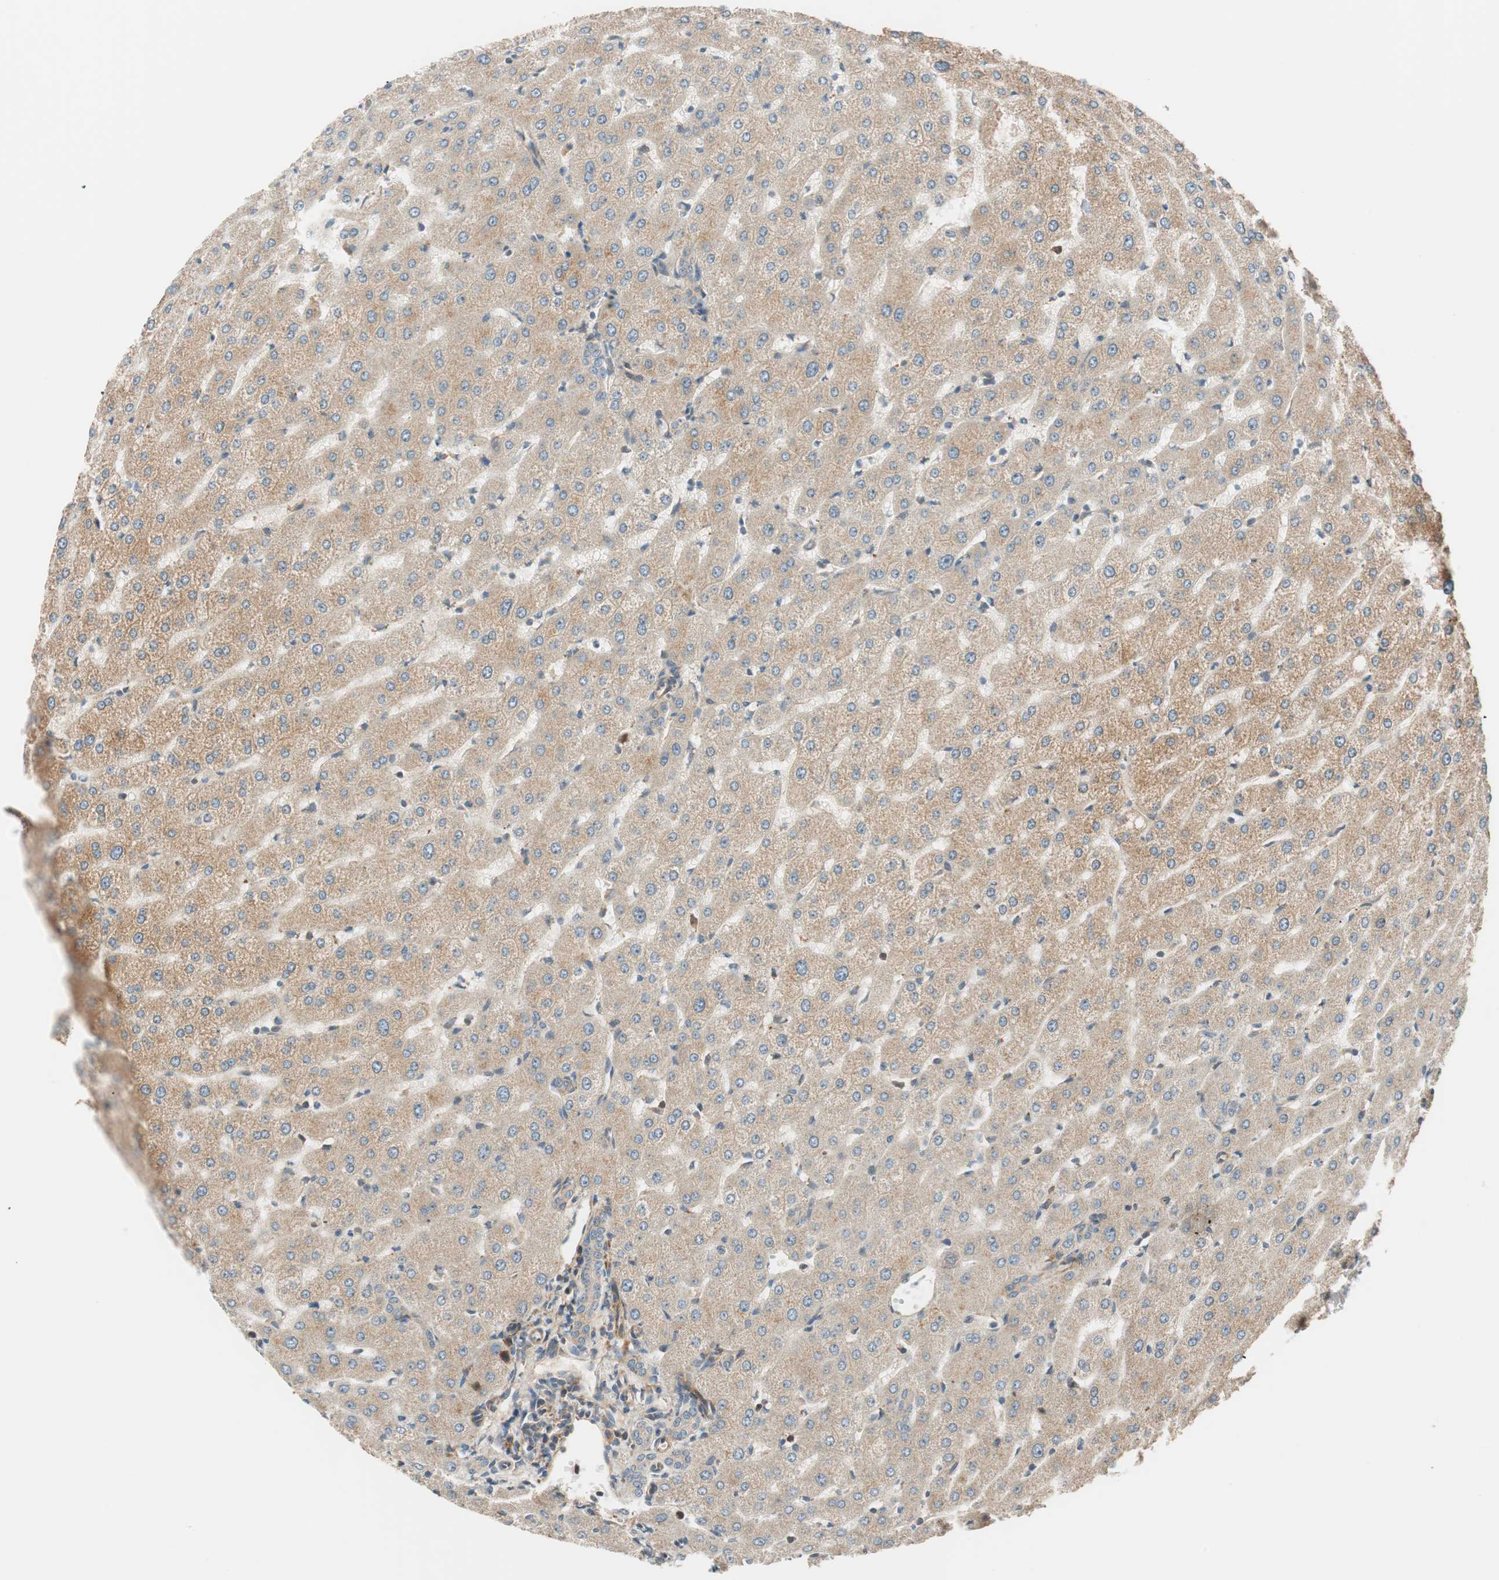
{"staining": {"intensity": "weak", "quantity": ">75%", "location": "cytoplasmic/membranous"}, "tissue": "liver", "cell_type": "Cholangiocytes", "image_type": "normal", "snomed": [{"axis": "morphology", "description": "Normal tissue, NOS"}, {"axis": "morphology", "description": "Fibrosis, NOS"}, {"axis": "topography", "description": "Liver"}], "caption": "This histopathology image exhibits immunohistochemistry (IHC) staining of benign human liver, with low weak cytoplasmic/membranous staining in approximately >75% of cholangiocytes.", "gene": "ABI1", "patient": {"sex": "female", "age": 29}}